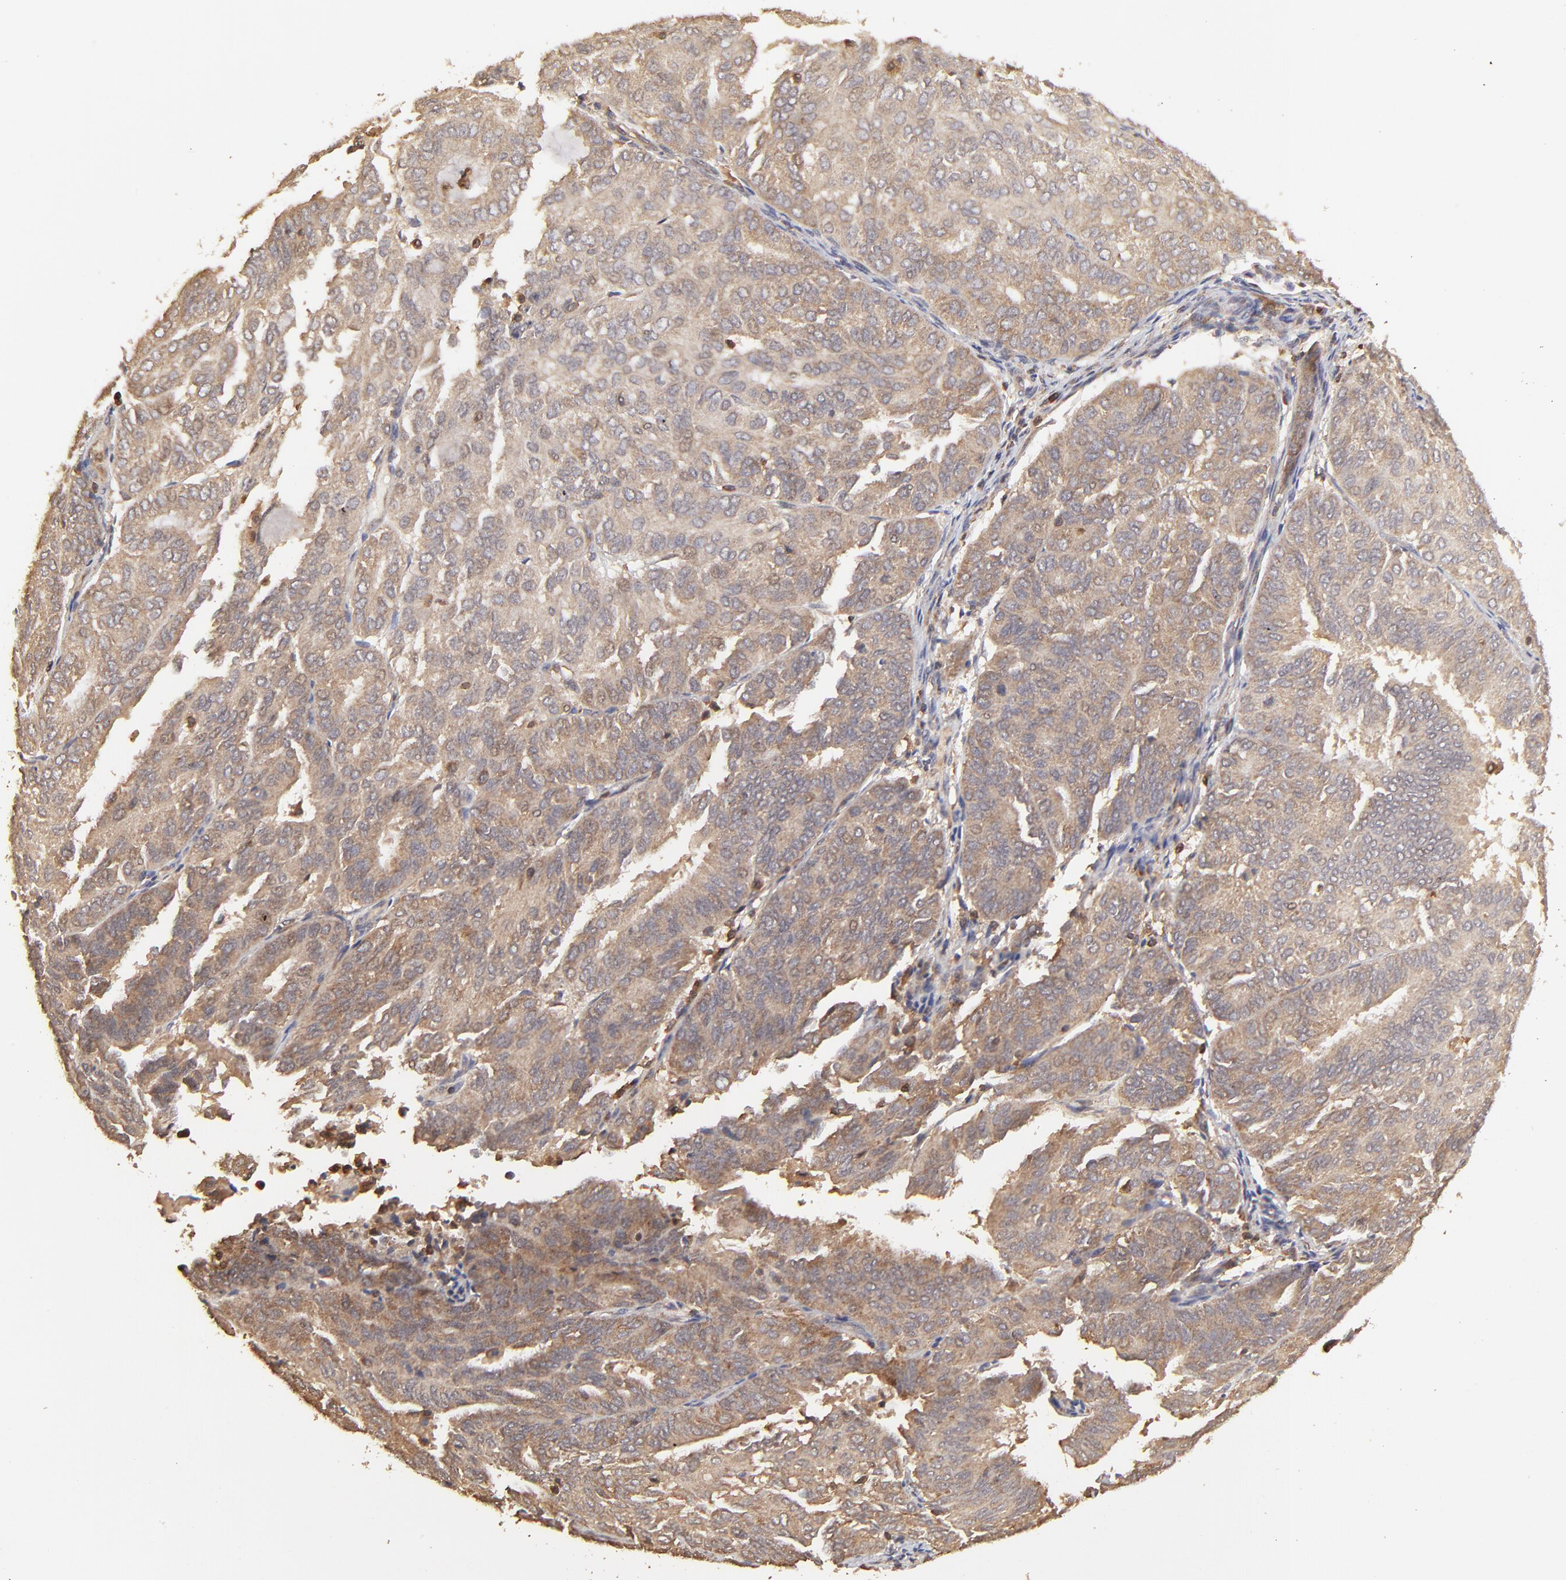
{"staining": {"intensity": "moderate", "quantity": ">75%", "location": "cytoplasmic/membranous"}, "tissue": "endometrial cancer", "cell_type": "Tumor cells", "image_type": "cancer", "snomed": [{"axis": "morphology", "description": "Adenocarcinoma, NOS"}, {"axis": "topography", "description": "Endometrium"}], "caption": "Approximately >75% of tumor cells in endometrial adenocarcinoma display moderate cytoplasmic/membranous protein staining as visualized by brown immunohistochemical staining.", "gene": "STON2", "patient": {"sex": "female", "age": 59}}